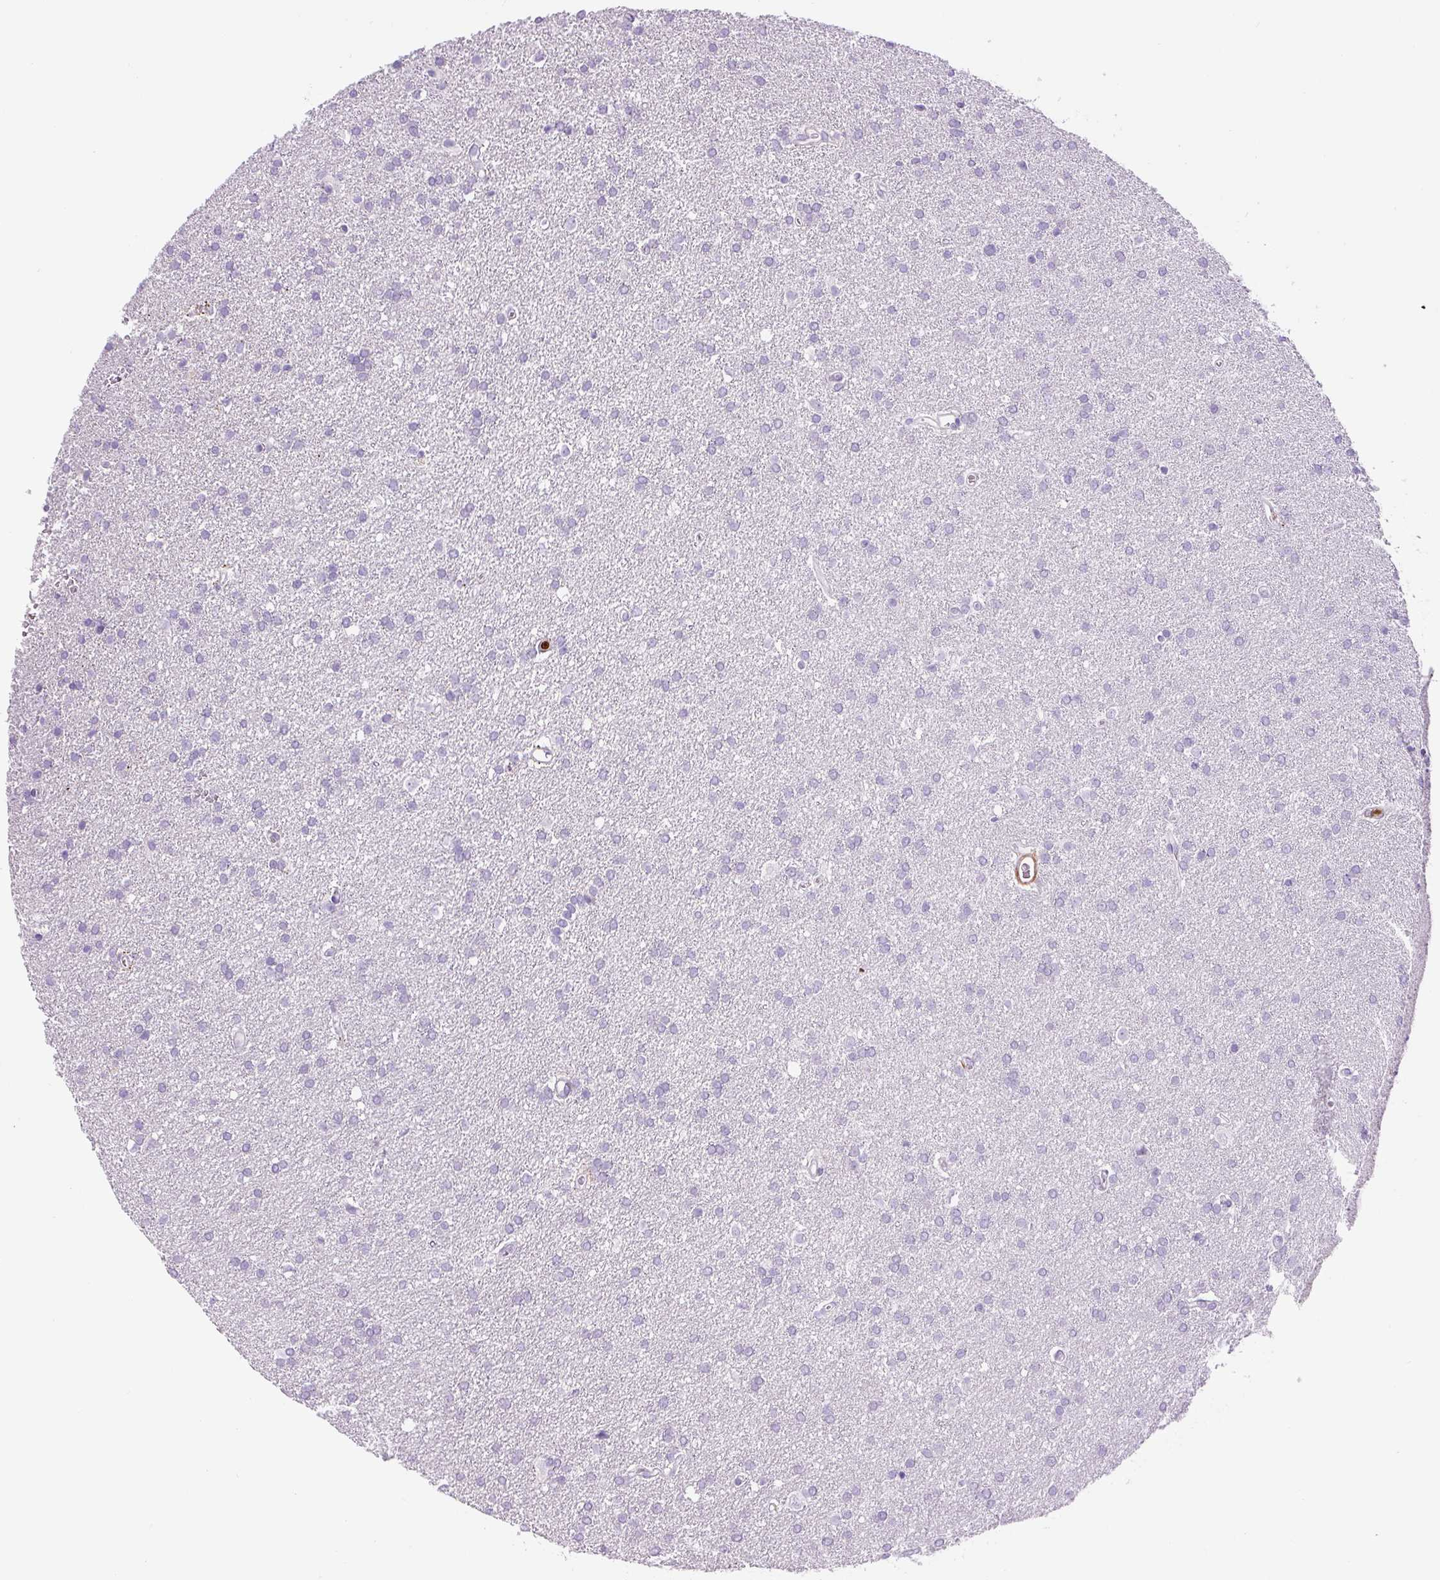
{"staining": {"intensity": "negative", "quantity": "none", "location": "none"}, "tissue": "glioma", "cell_type": "Tumor cells", "image_type": "cancer", "snomed": [{"axis": "morphology", "description": "Glioma, malignant, Low grade"}, {"axis": "topography", "description": "Brain"}], "caption": "The histopathology image reveals no staining of tumor cells in glioma.", "gene": "S100A4", "patient": {"sex": "female", "age": 34}}